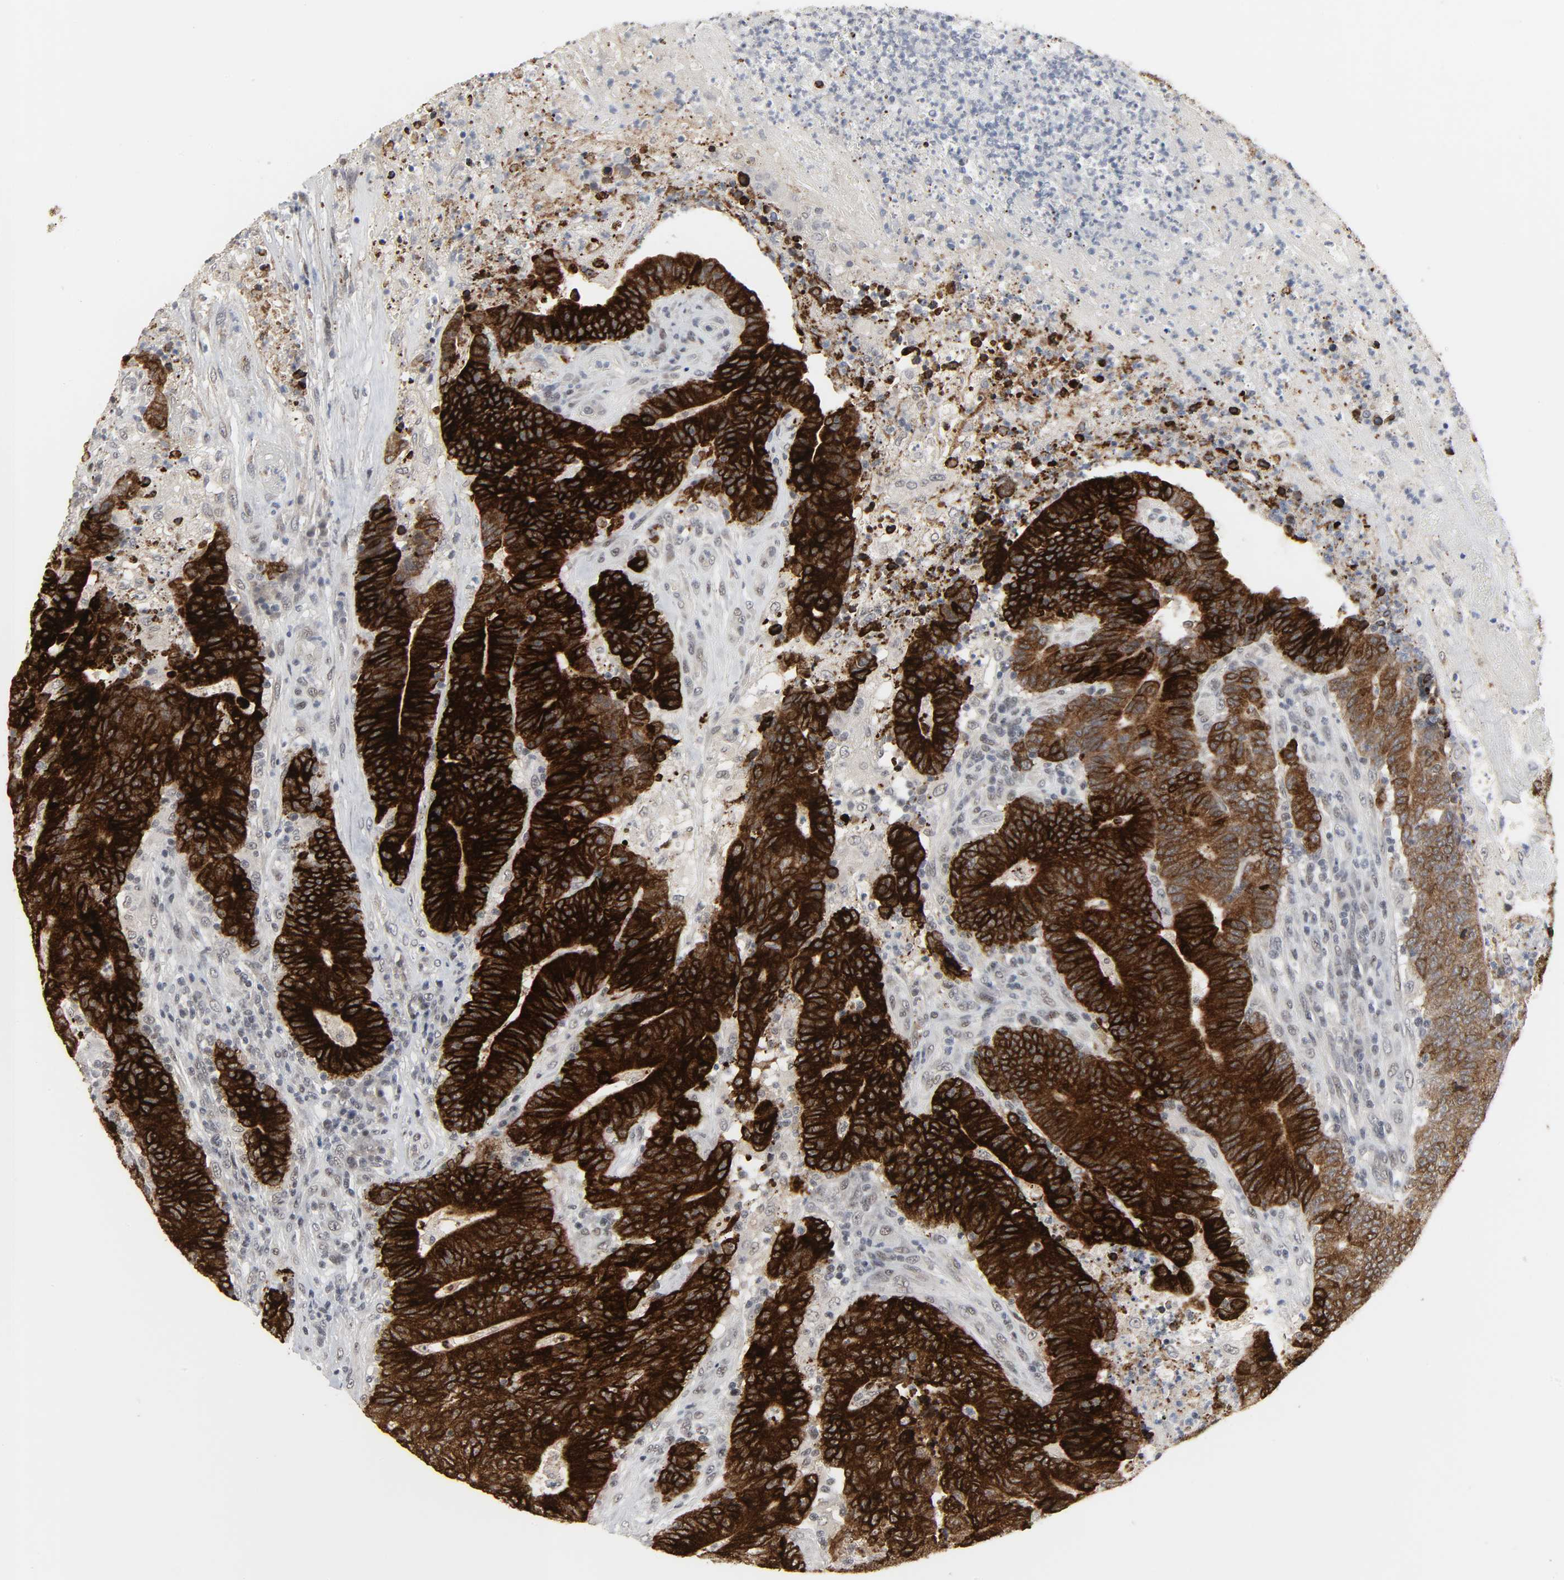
{"staining": {"intensity": "strong", "quantity": ">75%", "location": "cytoplasmic/membranous"}, "tissue": "colorectal cancer", "cell_type": "Tumor cells", "image_type": "cancer", "snomed": [{"axis": "morphology", "description": "Normal tissue, NOS"}, {"axis": "morphology", "description": "Adenocarcinoma, NOS"}, {"axis": "topography", "description": "Colon"}], "caption": "Protein expression by immunohistochemistry demonstrates strong cytoplasmic/membranous staining in approximately >75% of tumor cells in colorectal cancer.", "gene": "MUC1", "patient": {"sex": "female", "age": 75}}